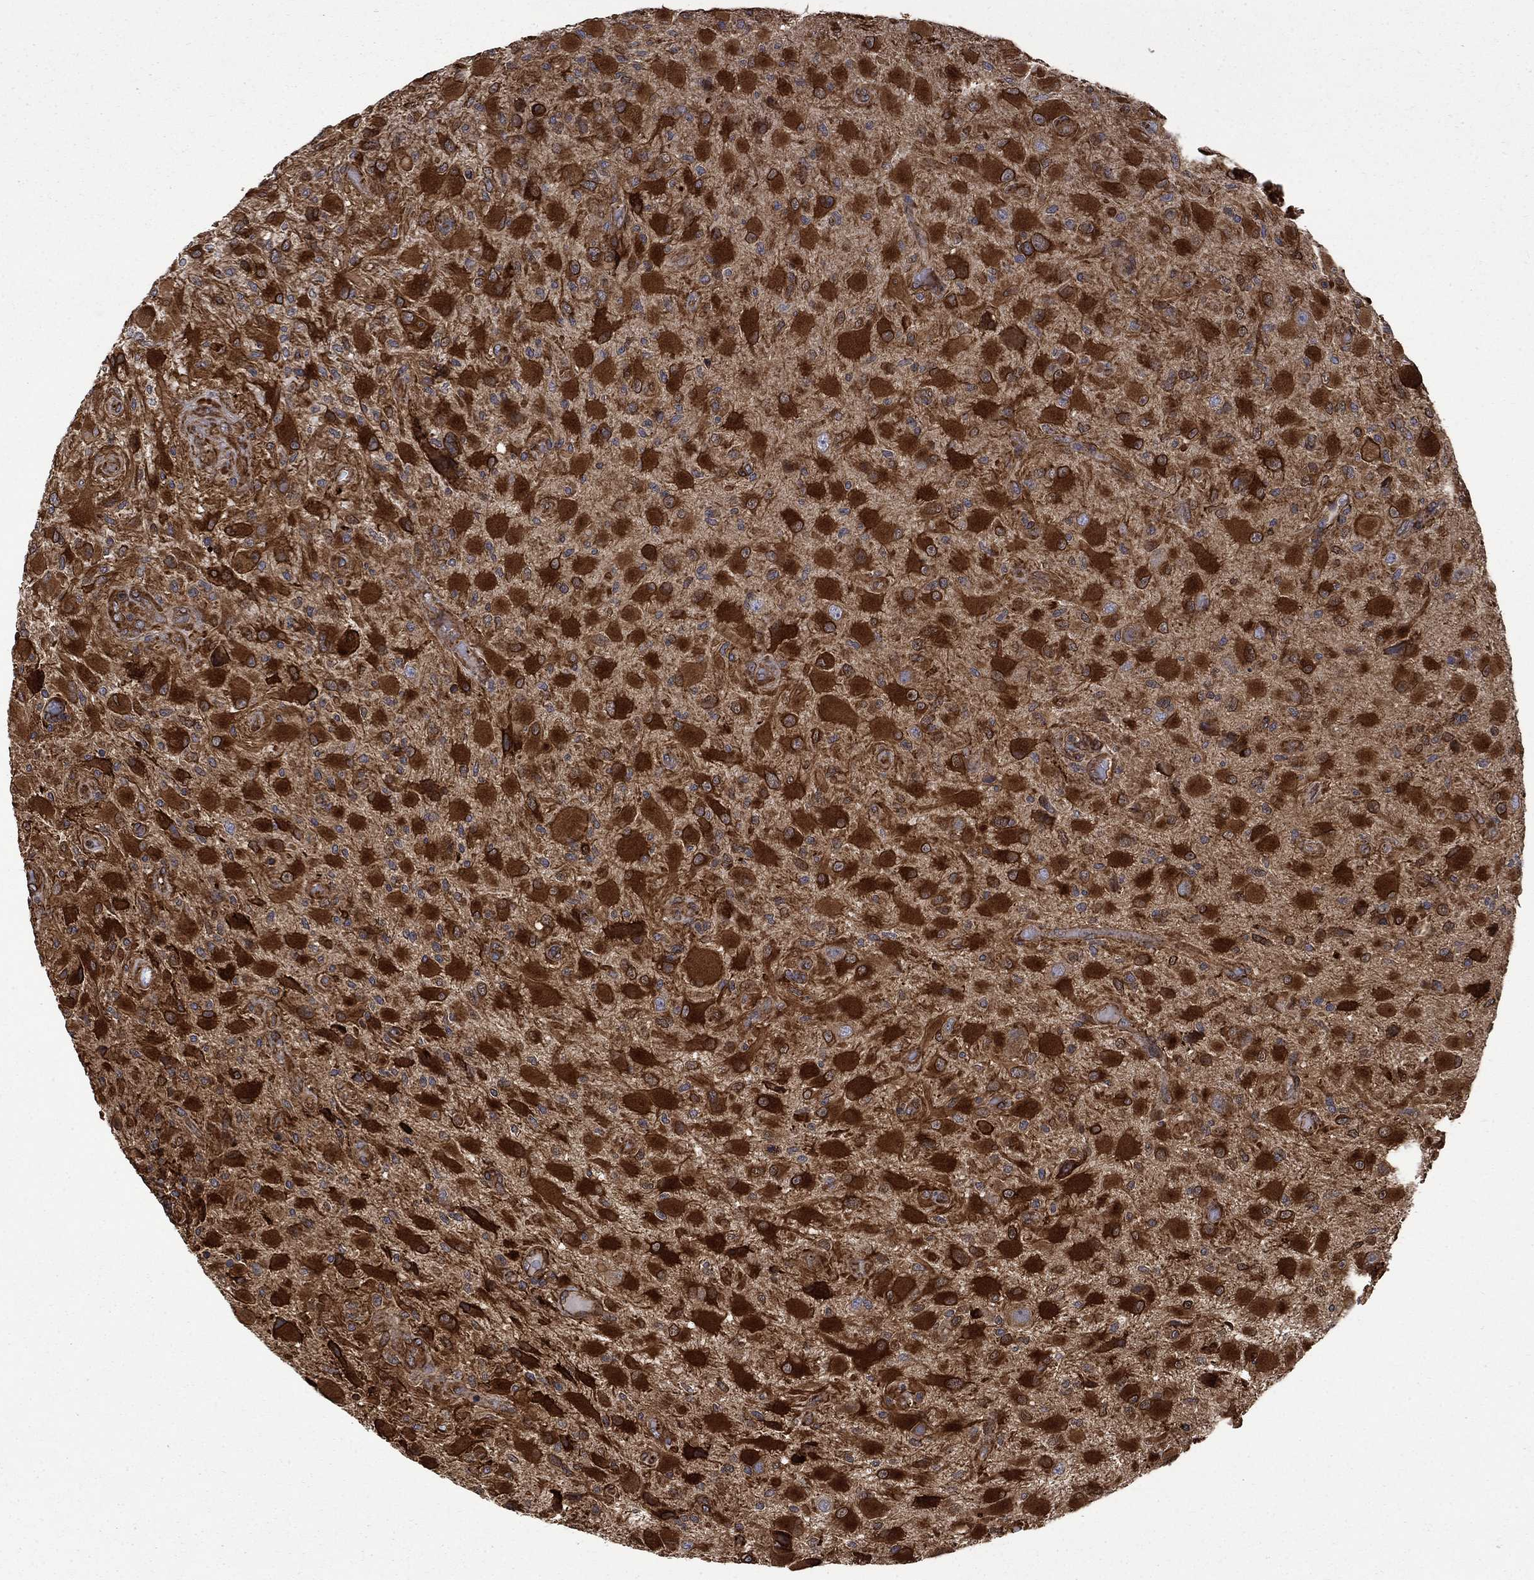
{"staining": {"intensity": "strong", "quantity": ">75%", "location": "cytoplasmic/membranous"}, "tissue": "glioma", "cell_type": "Tumor cells", "image_type": "cancer", "snomed": [{"axis": "morphology", "description": "Glioma, malignant, High grade"}, {"axis": "topography", "description": "Cerebral cortex"}], "caption": "A photomicrograph of glioma stained for a protein reveals strong cytoplasmic/membranous brown staining in tumor cells. (brown staining indicates protein expression, while blue staining denotes nuclei).", "gene": "CUTC", "patient": {"sex": "male", "age": 35}}